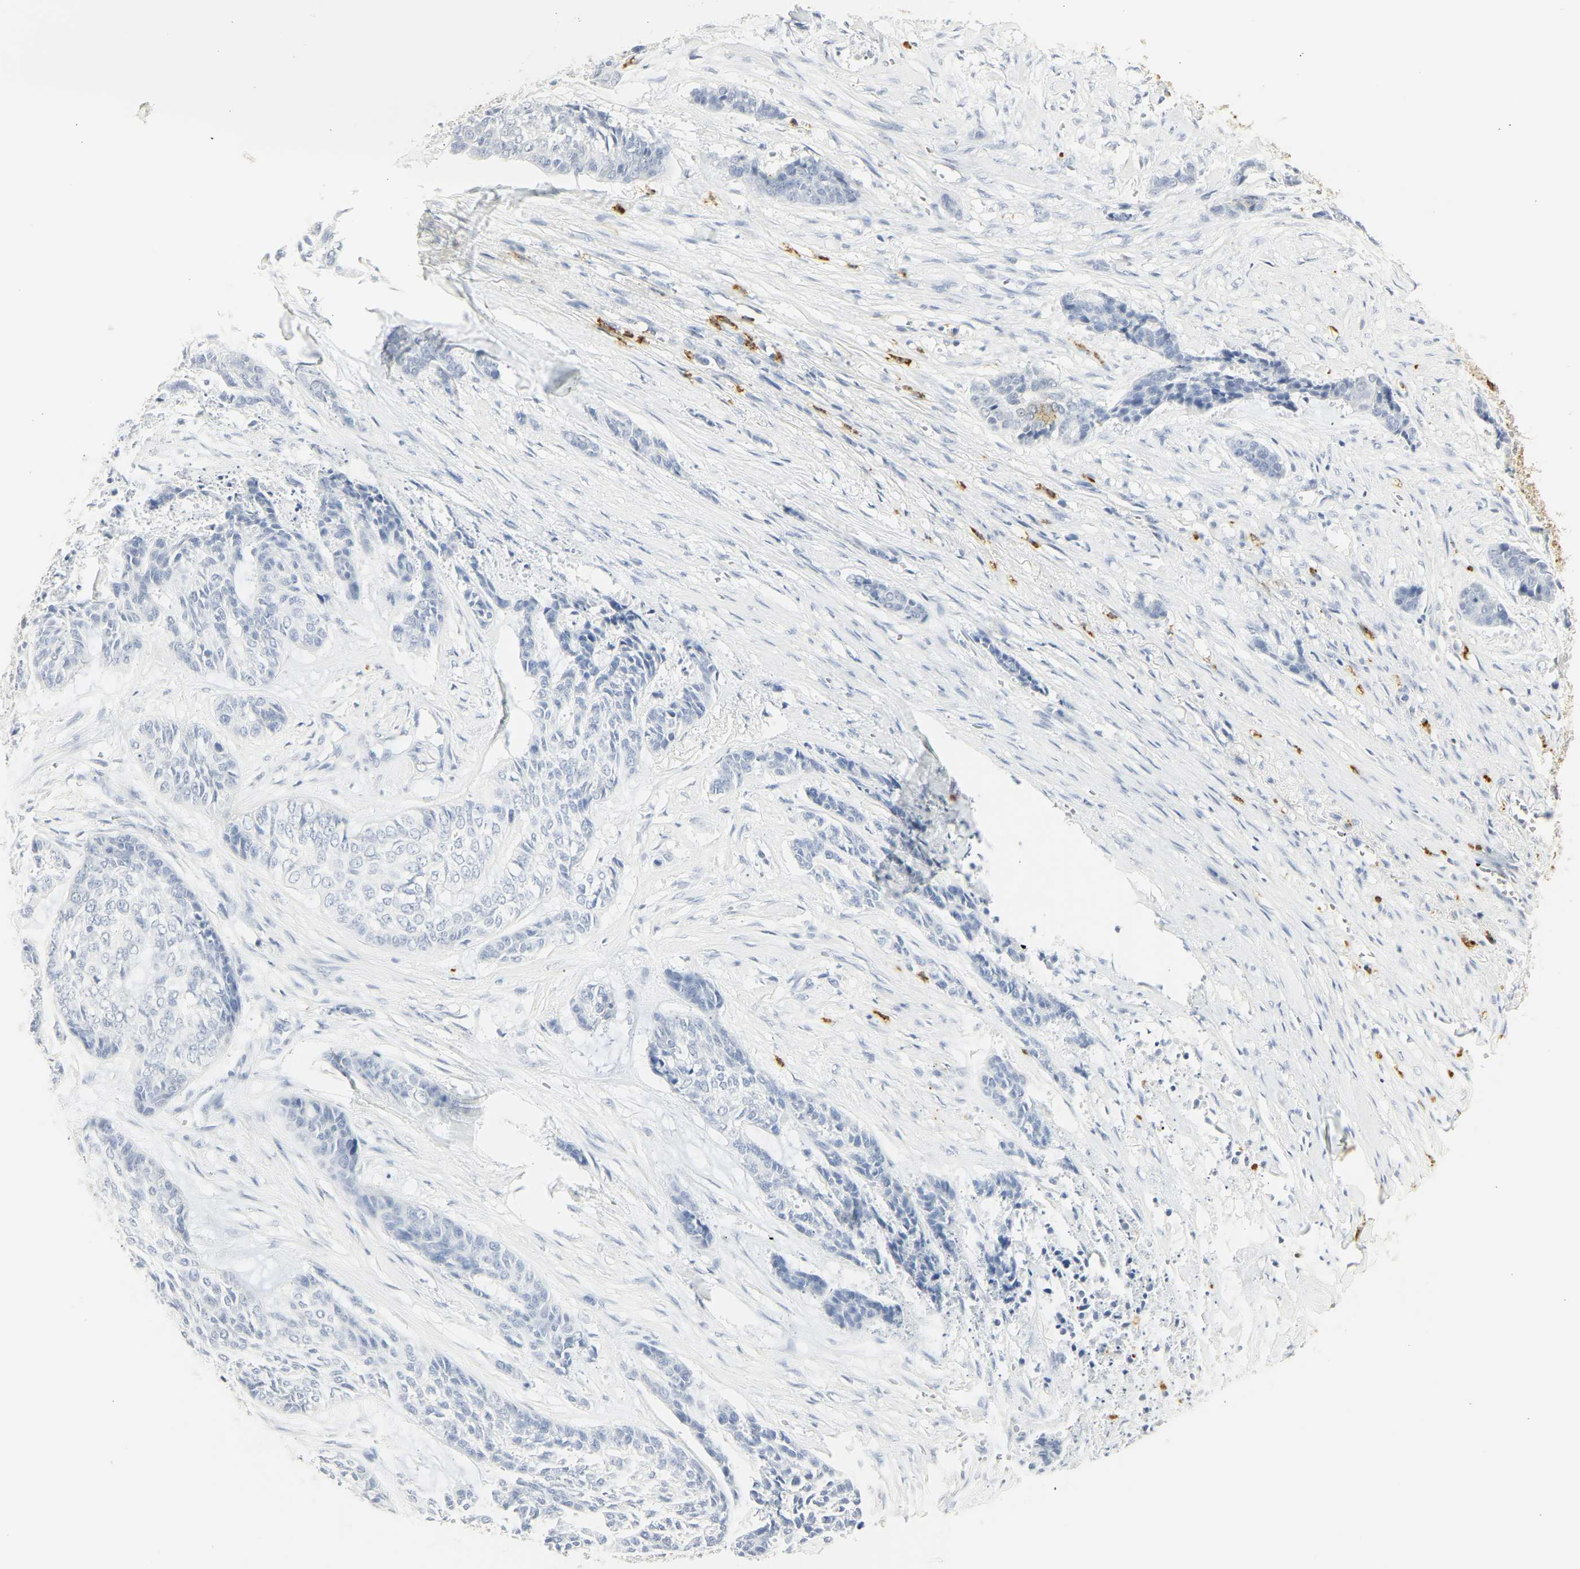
{"staining": {"intensity": "negative", "quantity": "none", "location": "none"}, "tissue": "skin cancer", "cell_type": "Tumor cells", "image_type": "cancer", "snomed": [{"axis": "morphology", "description": "Basal cell carcinoma"}, {"axis": "topography", "description": "Skin"}], "caption": "IHC micrograph of neoplastic tissue: basal cell carcinoma (skin) stained with DAB (3,3'-diaminobenzidine) shows no significant protein positivity in tumor cells. (Brightfield microscopy of DAB (3,3'-diaminobenzidine) IHC at high magnification).", "gene": "CEACAM5", "patient": {"sex": "female", "age": 64}}